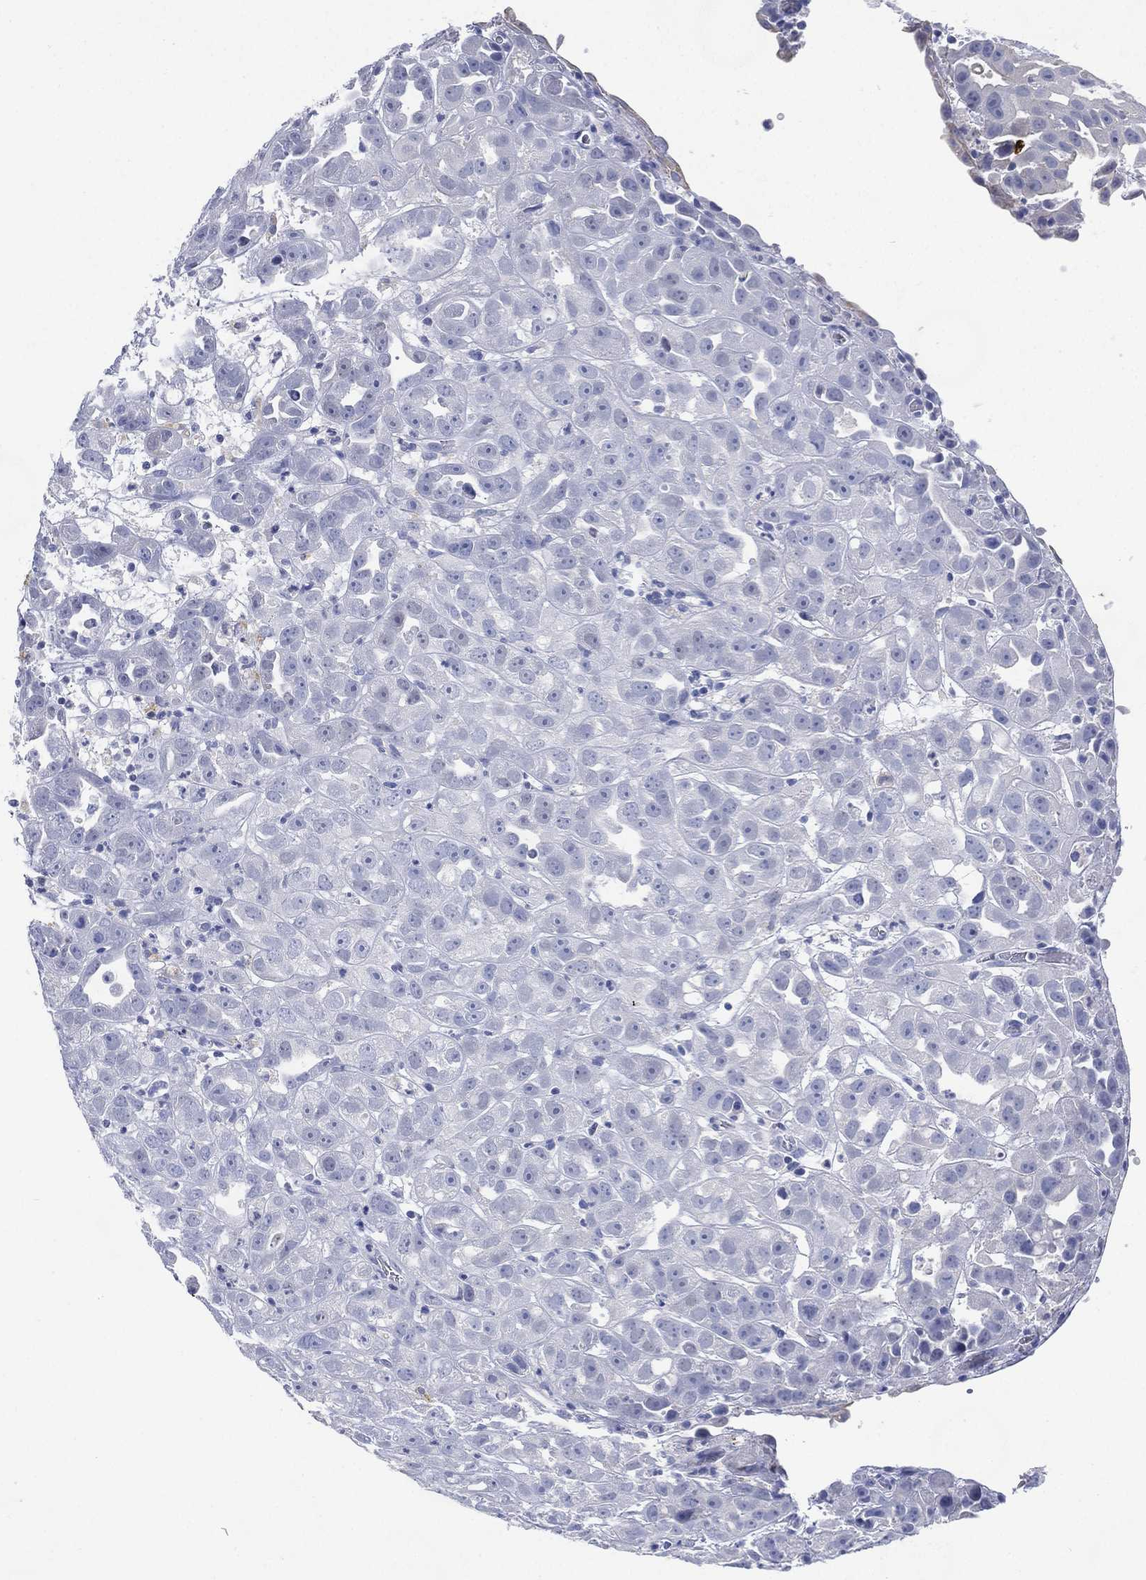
{"staining": {"intensity": "negative", "quantity": "none", "location": "none"}, "tissue": "urothelial cancer", "cell_type": "Tumor cells", "image_type": "cancer", "snomed": [{"axis": "morphology", "description": "Urothelial carcinoma, High grade"}, {"axis": "topography", "description": "Urinary bladder"}], "caption": "Immunohistochemistry (IHC) of human urothelial carcinoma (high-grade) exhibits no staining in tumor cells. (Stains: DAB (3,3'-diaminobenzidine) immunohistochemistry with hematoxylin counter stain, Microscopy: brightfield microscopy at high magnification).", "gene": "FMO1", "patient": {"sex": "female", "age": 41}}